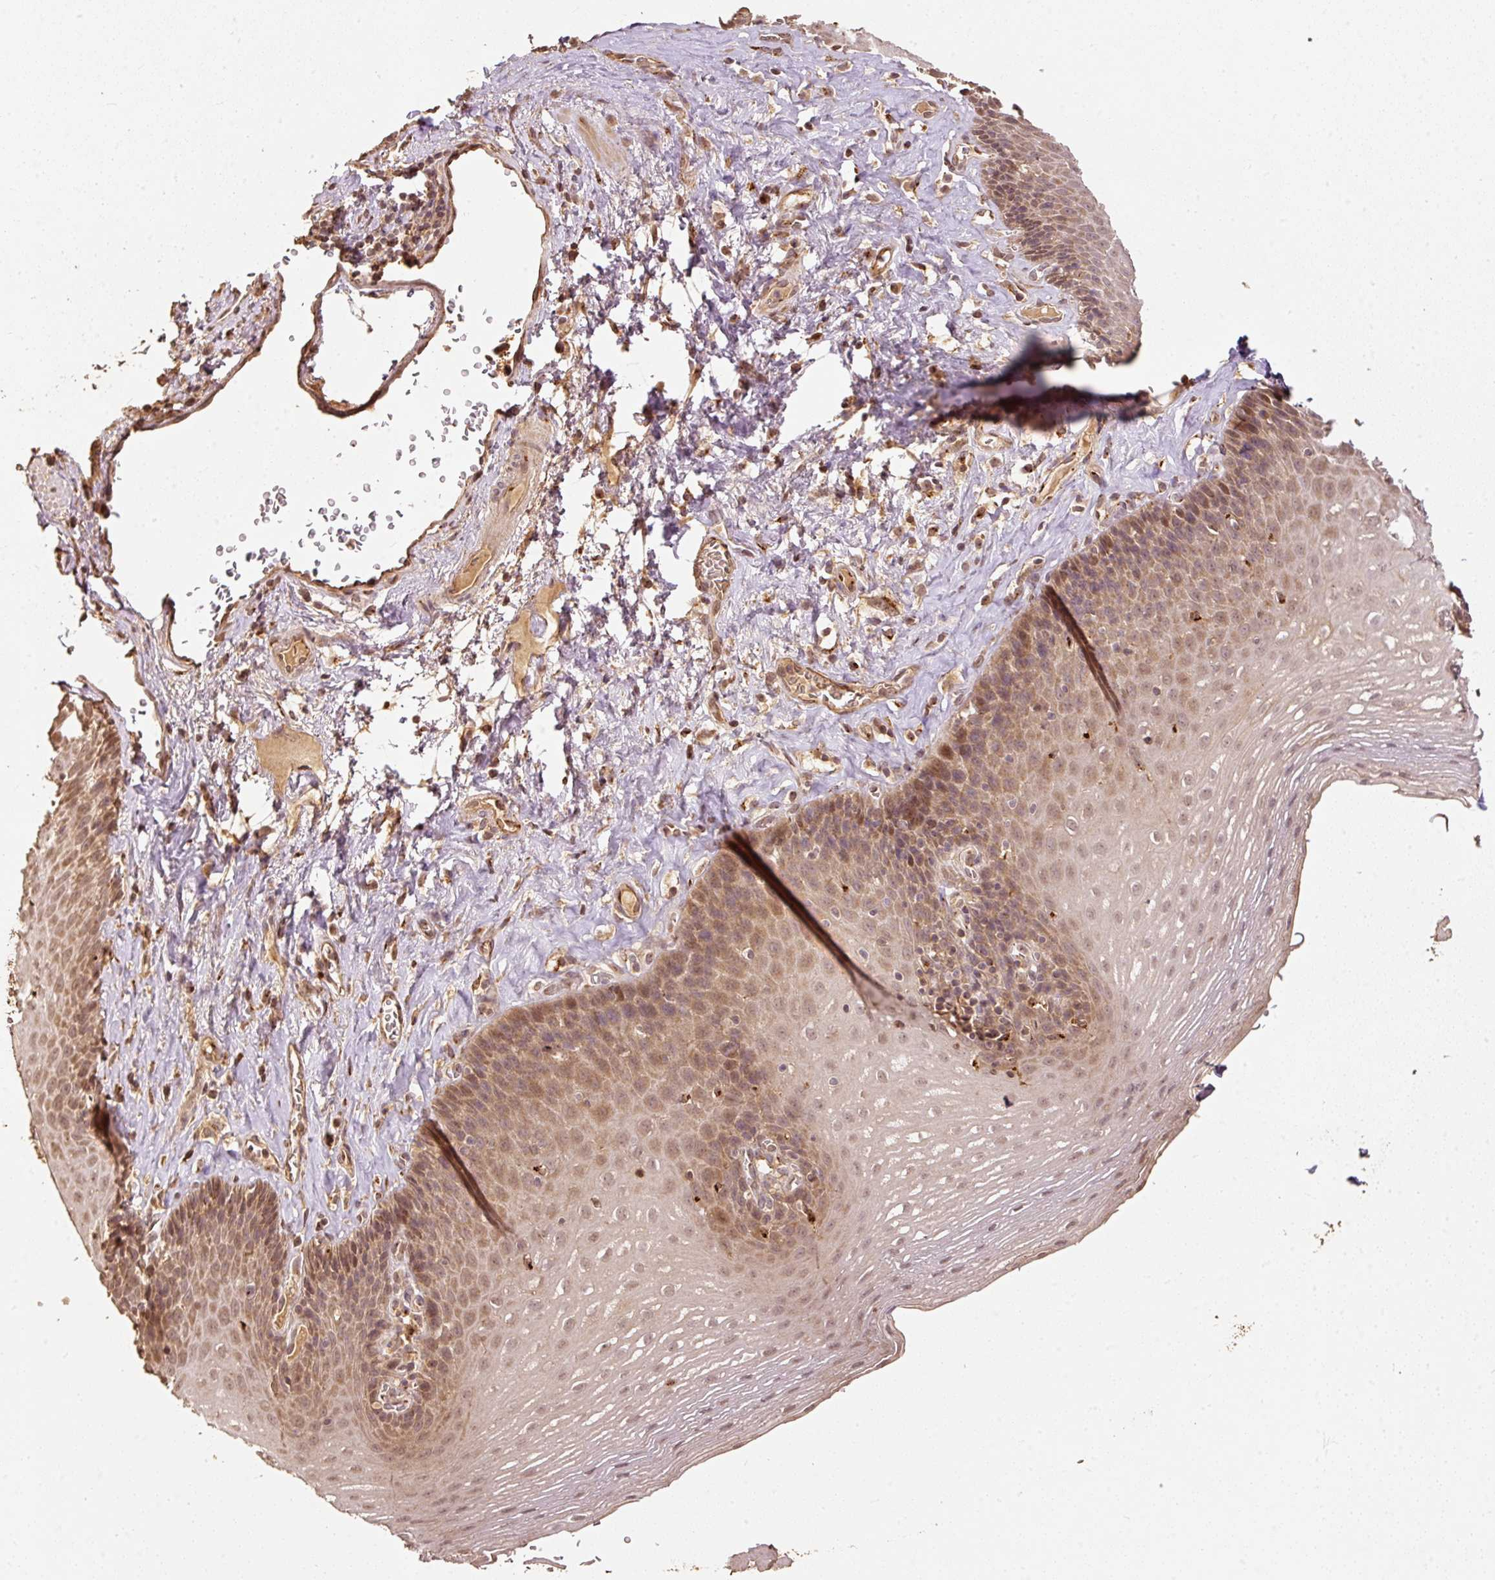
{"staining": {"intensity": "moderate", "quantity": ">75%", "location": "cytoplasmic/membranous"}, "tissue": "esophagus", "cell_type": "Squamous epithelial cells", "image_type": "normal", "snomed": [{"axis": "morphology", "description": "Normal tissue, NOS"}, {"axis": "topography", "description": "Esophagus"}], "caption": "A brown stain labels moderate cytoplasmic/membranous expression of a protein in squamous epithelial cells of normal esophagus. The protein of interest is stained brown, and the nuclei are stained in blue (DAB IHC with brightfield microscopy, high magnification).", "gene": "FUT8", "patient": {"sex": "female", "age": 66}}